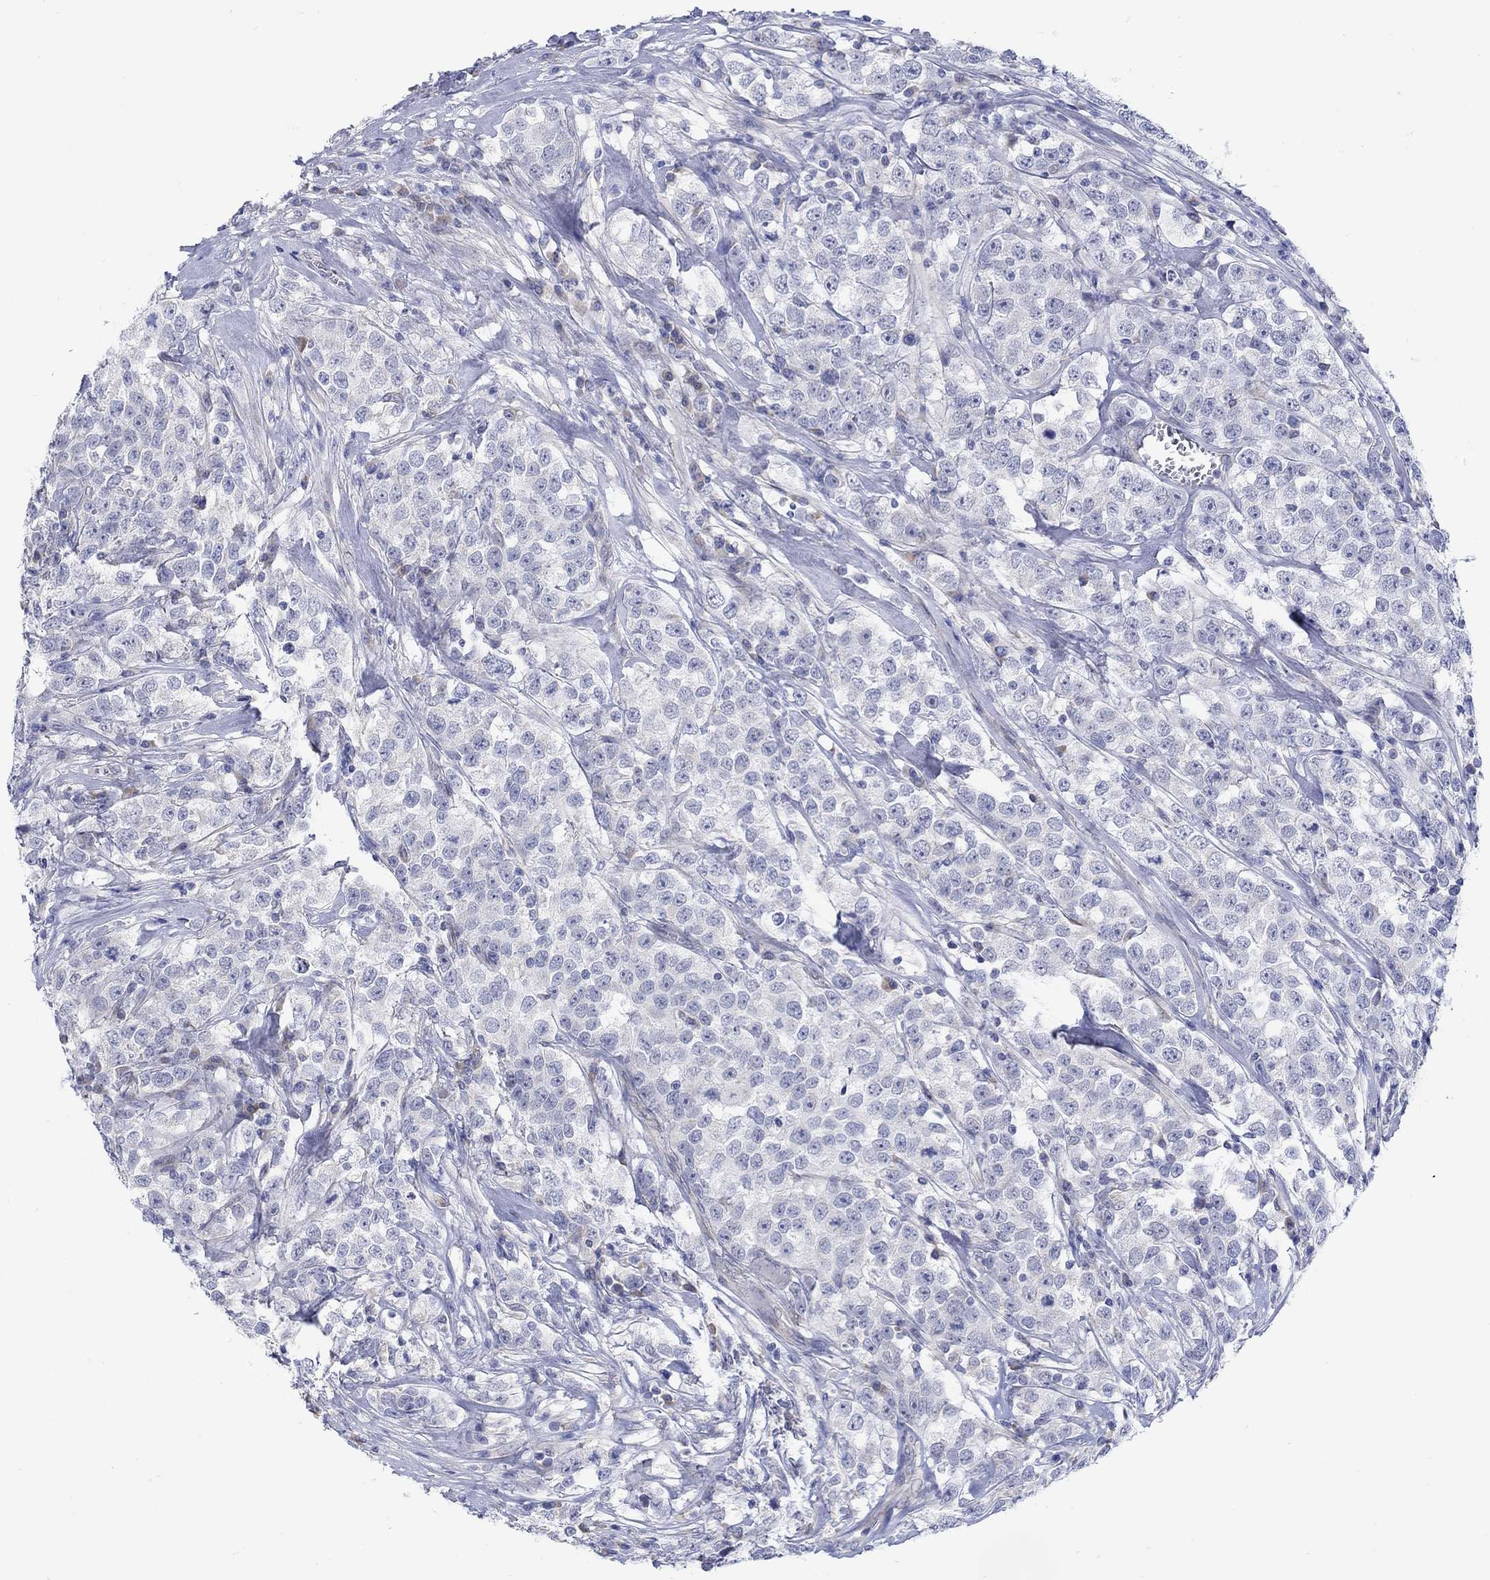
{"staining": {"intensity": "negative", "quantity": "none", "location": "none"}, "tissue": "testis cancer", "cell_type": "Tumor cells", "image_type": "cancer", "snomed": [{"axis": "morphology", "description": "Seminoma, NOS"}, {"axis": "topography", "description": "Testis"}], "caption": "Testis seminoma stained for a protein using IHC reveals no positivity tumor cells.", "gene": "KRT222", "patient": {"sex": "male", "age": 59}}